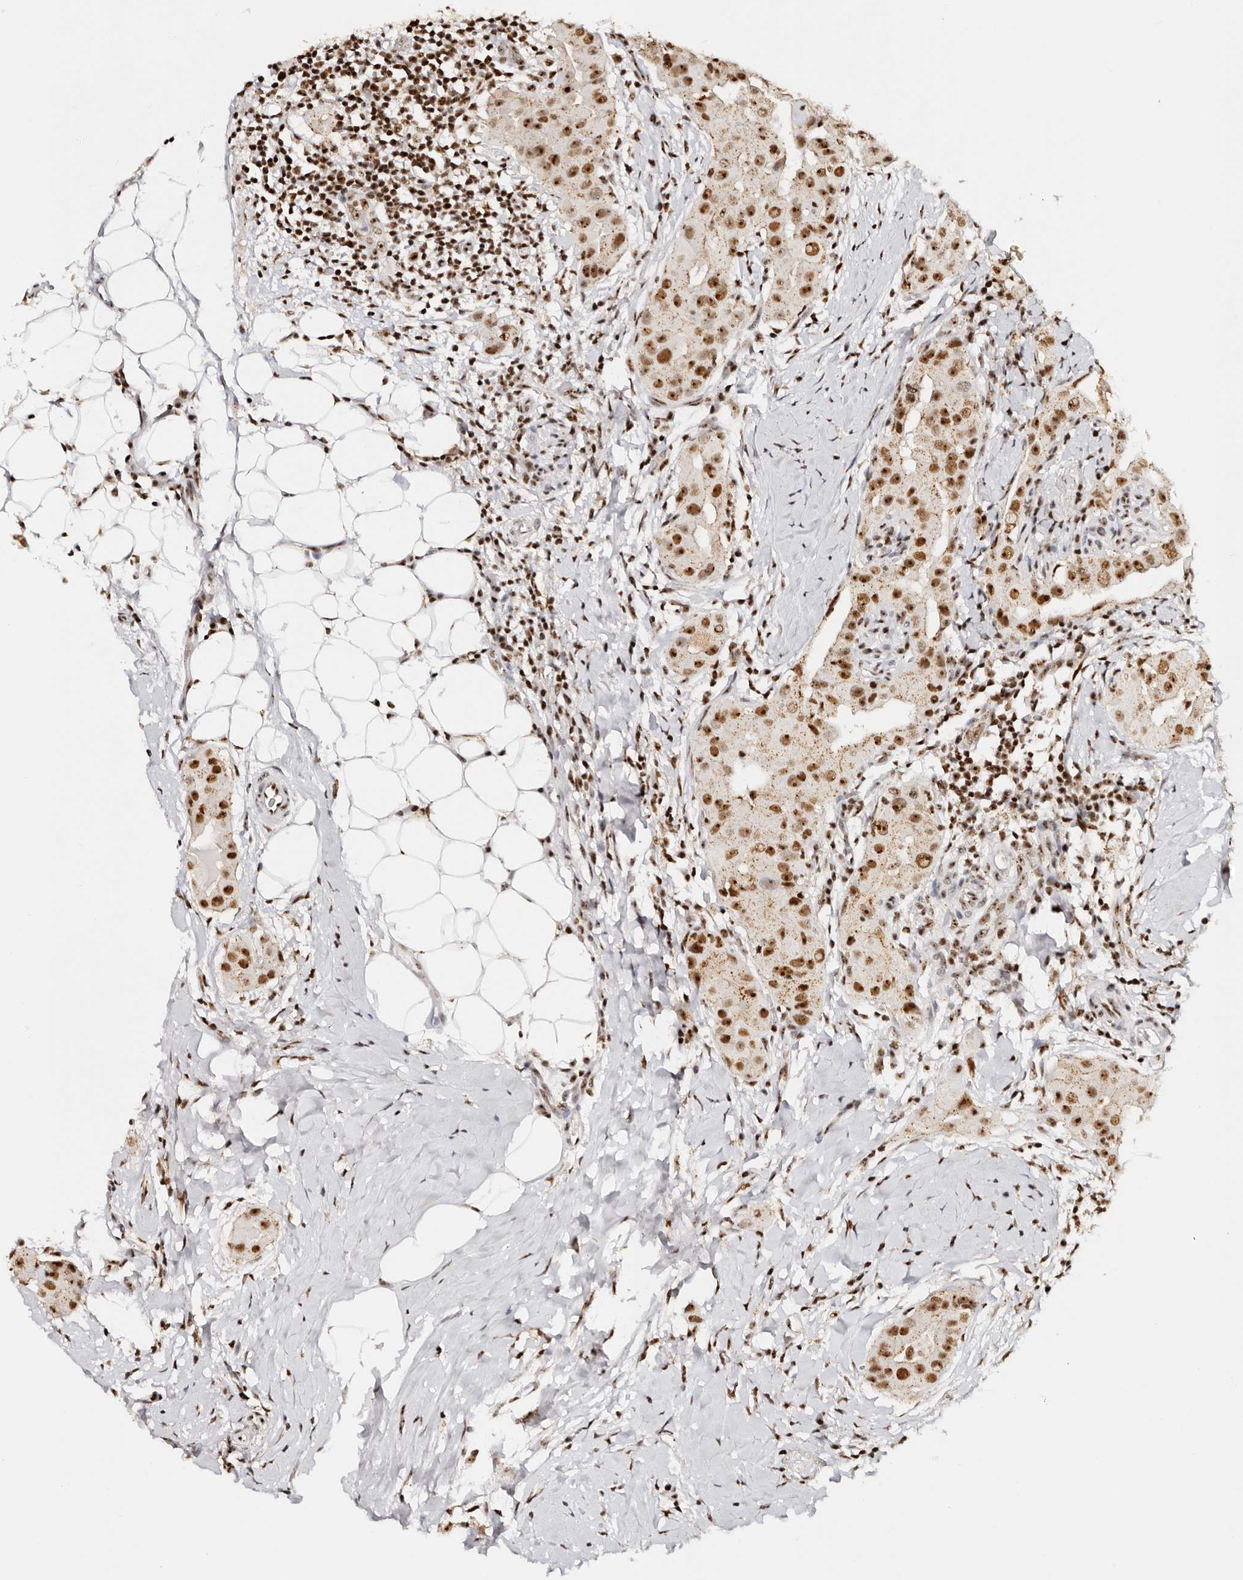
{"staining": {"intensity": "strong", "quantity": ">75%", "location": "nuclear"}, "tissue": "thyroid cancer", "cell_type": "Tumor cells", "image_type": "cancer", "snomed": [{"axis": "morphology", "description": "Papillary adenocarcinoma, NOS"}, {"axis": "topography", "description": "Thyroid gland"}], "caption": "Thyroid papillary adenocarcinoma tissue shows strong nuclear expression in approximately >75% of tumor cells", "gene": "IQGAP3", "patient": {"sex": "male", "age": 33}}